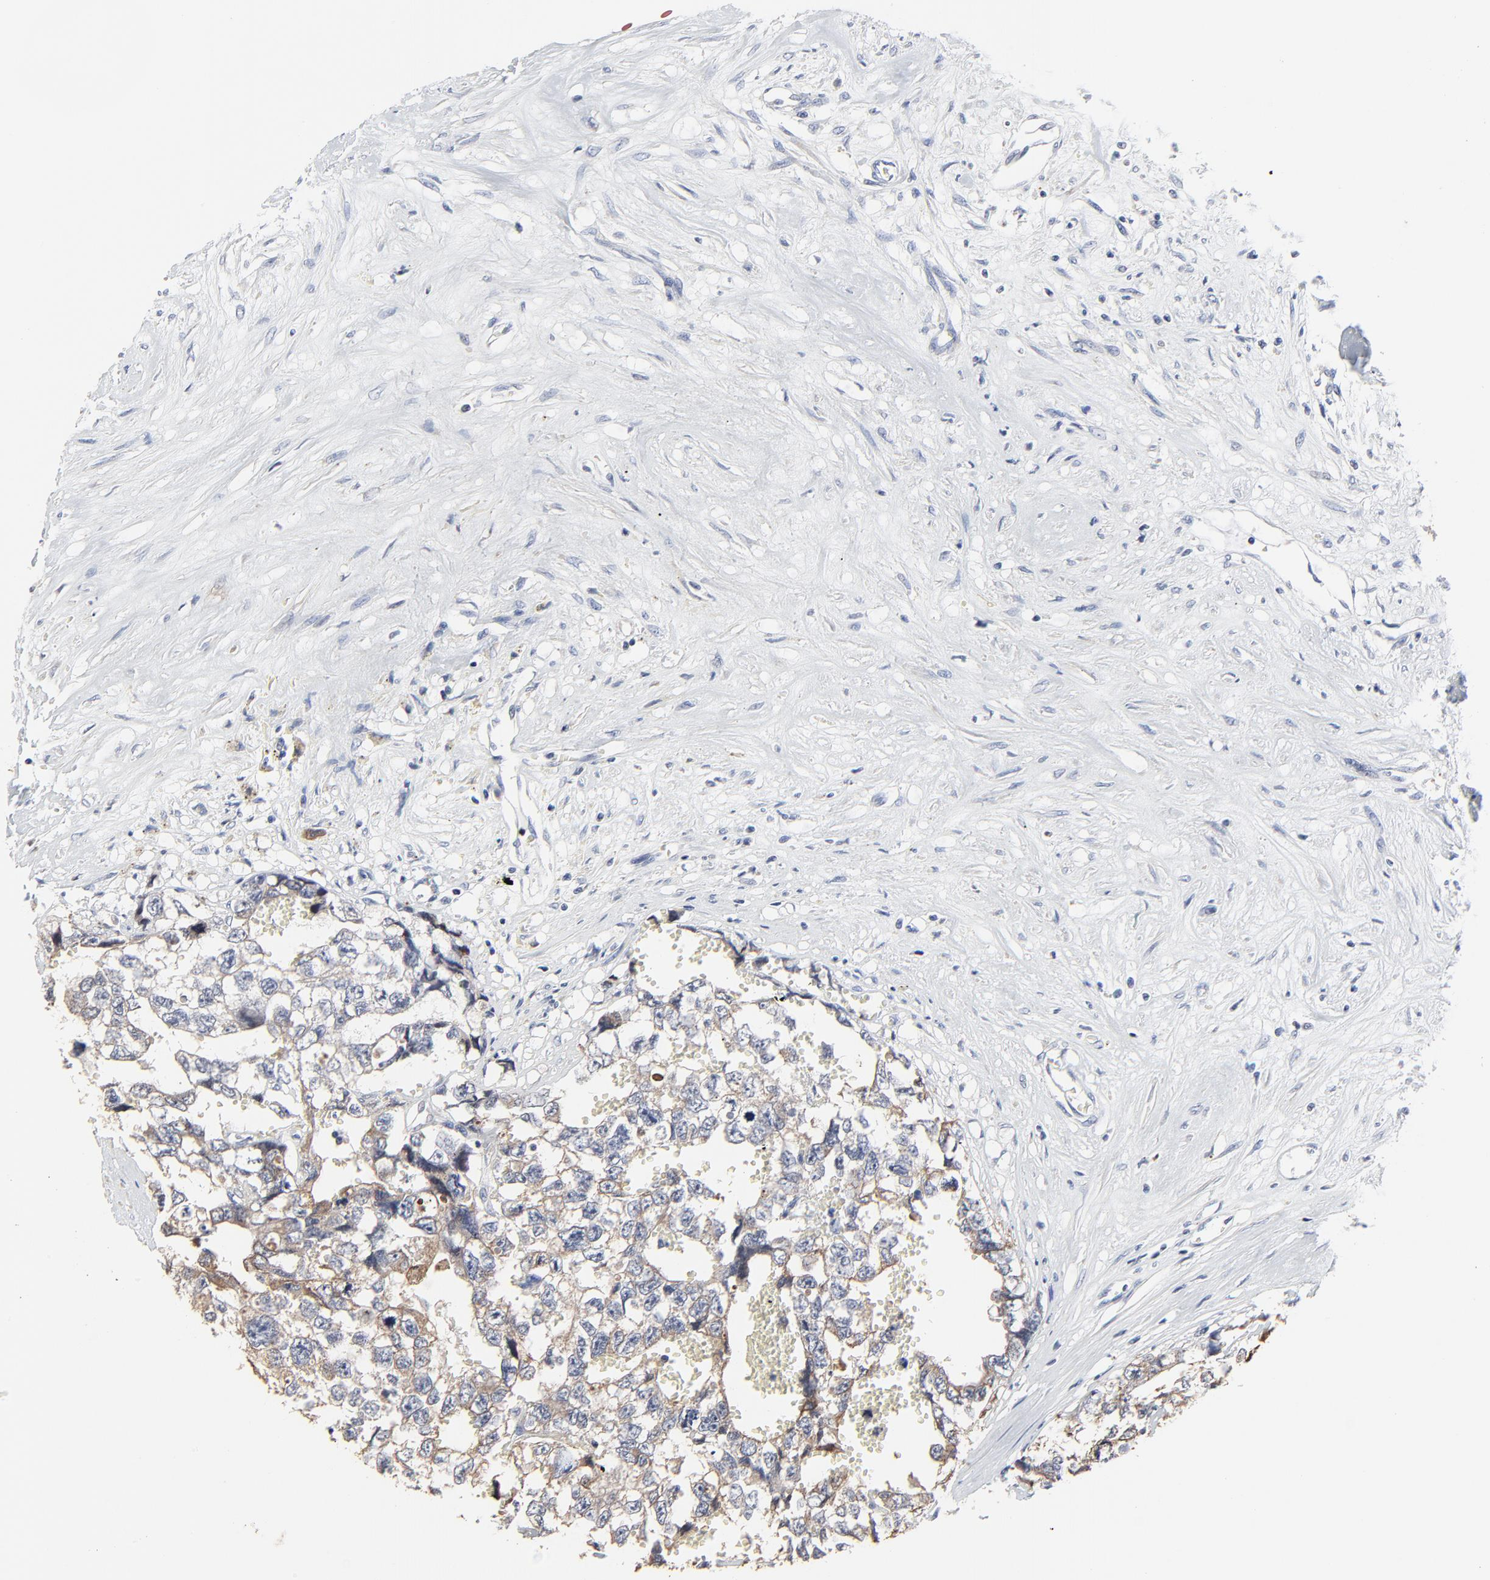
{"staining": {"intensity": "weak", "quantity": ">75%", "location": "cytoplasmic/membranous"}, "tissue": "testis cancer", "cell_type": "Tumor cells", "image_type": "cancer", "snomed": [{"axis": "morphology", "description": "Carcinoma, Embryonal, NOS"}, {"axis": "topography", "description": "Testis"}], "caption": "Embryonal carcinoma (testis) tissue exhibits weak cytoplasmic/membranous expression in about >75% of tumor cells, visualized by immunohistochemistry. The staining was performed using DAB to visualize the protein expression in brown, while the nuclei were stained in blue with hematoxylin (Magnification: 20x).", "gene": "LNX1", "patient": {"sex": "male", "age": 31}}